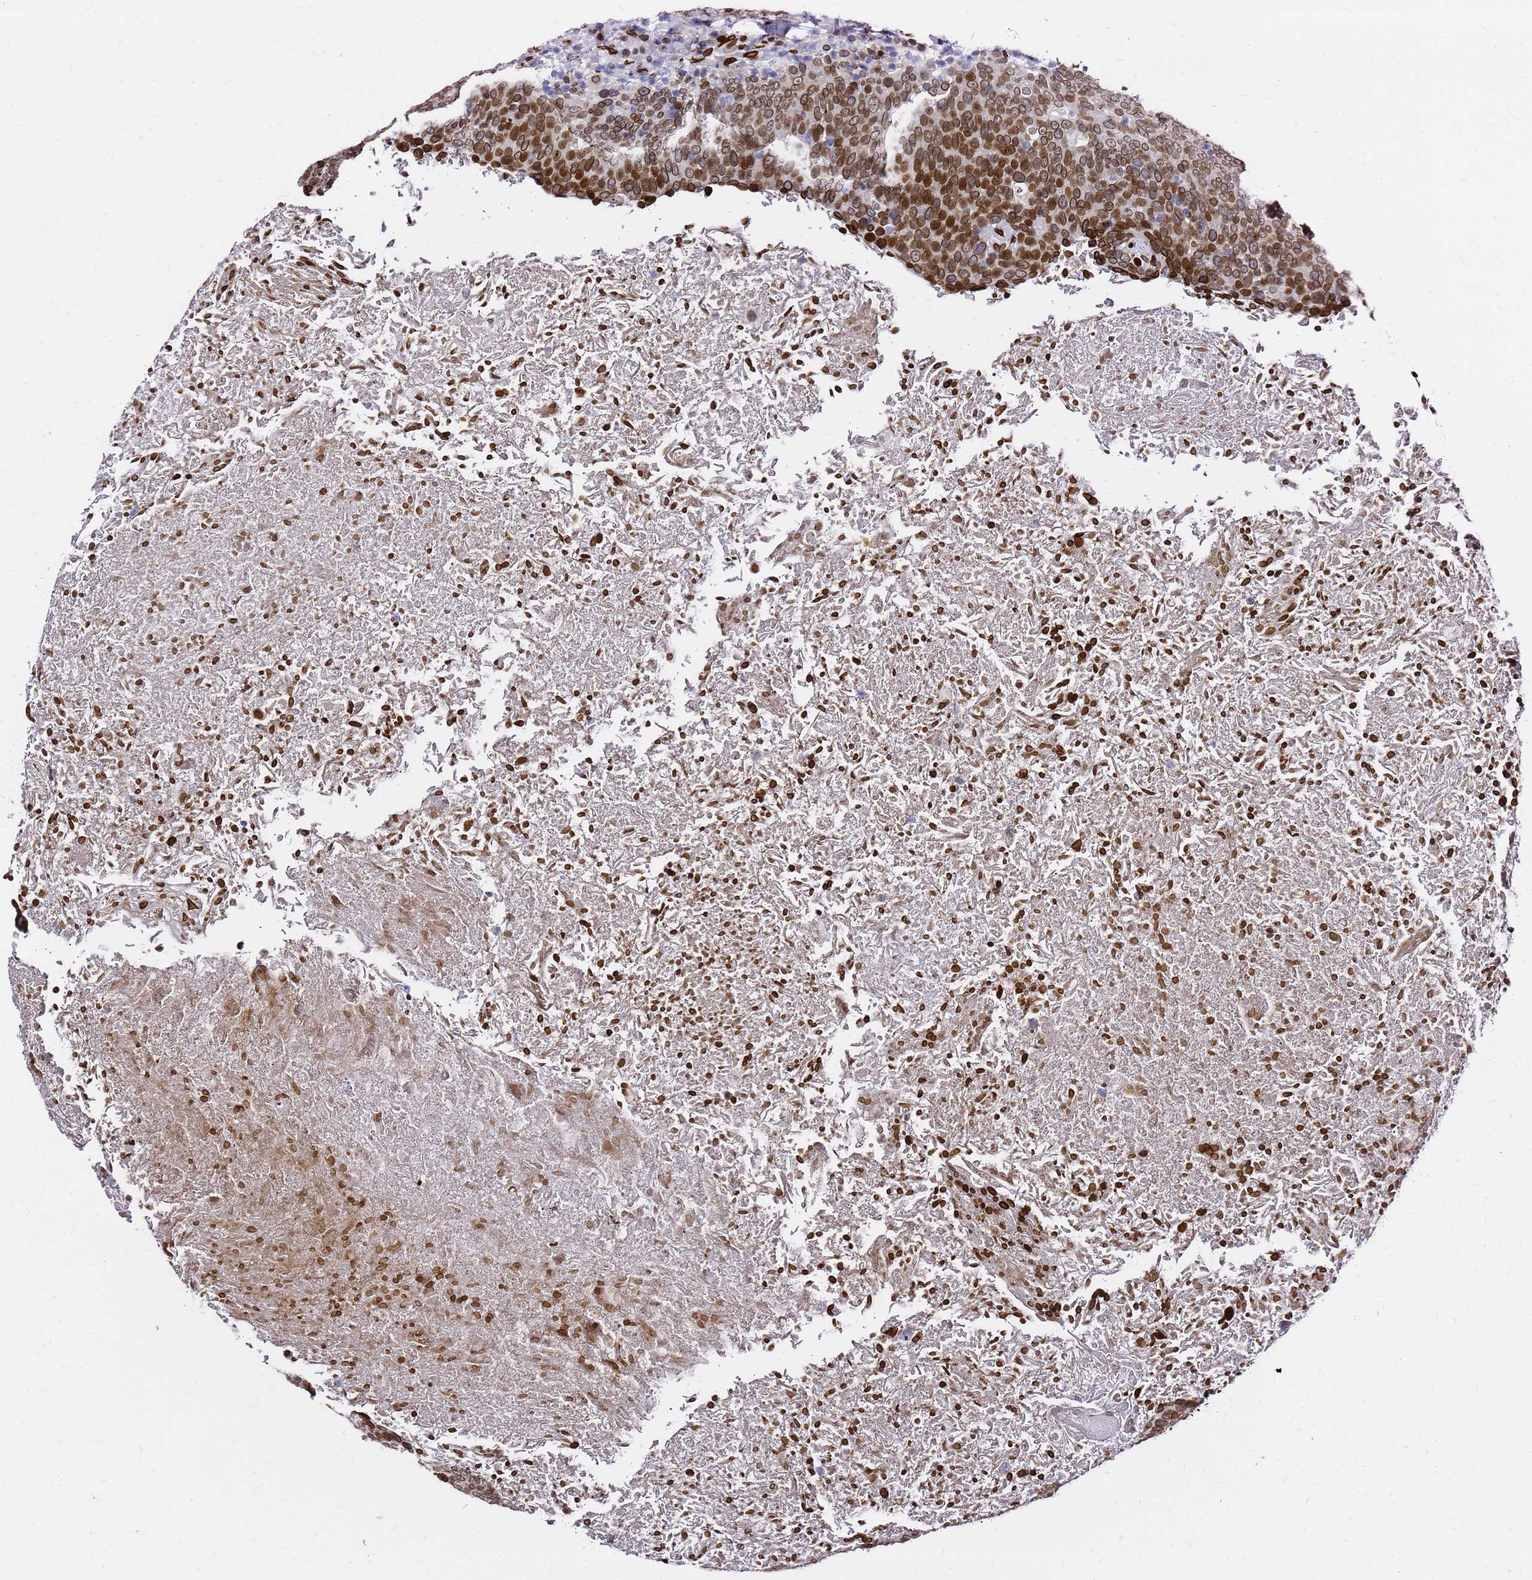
{"staining": {"intensity": "strong", "quantity": ">75%", "location": "cytoplasmic/membranous,nuclear"}, "tissue": "head and neck cancer", "cell_type": "Tumor cells", "image_type": "cancer", "snomed": [{"axis": "morphology", "description": "Squamous cell carcinoma, NOS"}, {"axis": "morphology", "description": "Squamous cell carcinoma, metastatic, NOS"}, {"axis": "topography", "description": "Lymph node"}, {"axis": "topography", "description": "Head-Neck"}], "caption": "An IHC micrograph of neoplastic tissue is shown. Protein staining in brown labels strong cytoplasmic/membranous and nuclear positivity in head and neck squamous cell carcinoma within tumor cells.", "gene": "C6orf141", "patient": {"sex": "male", "age": 62}}